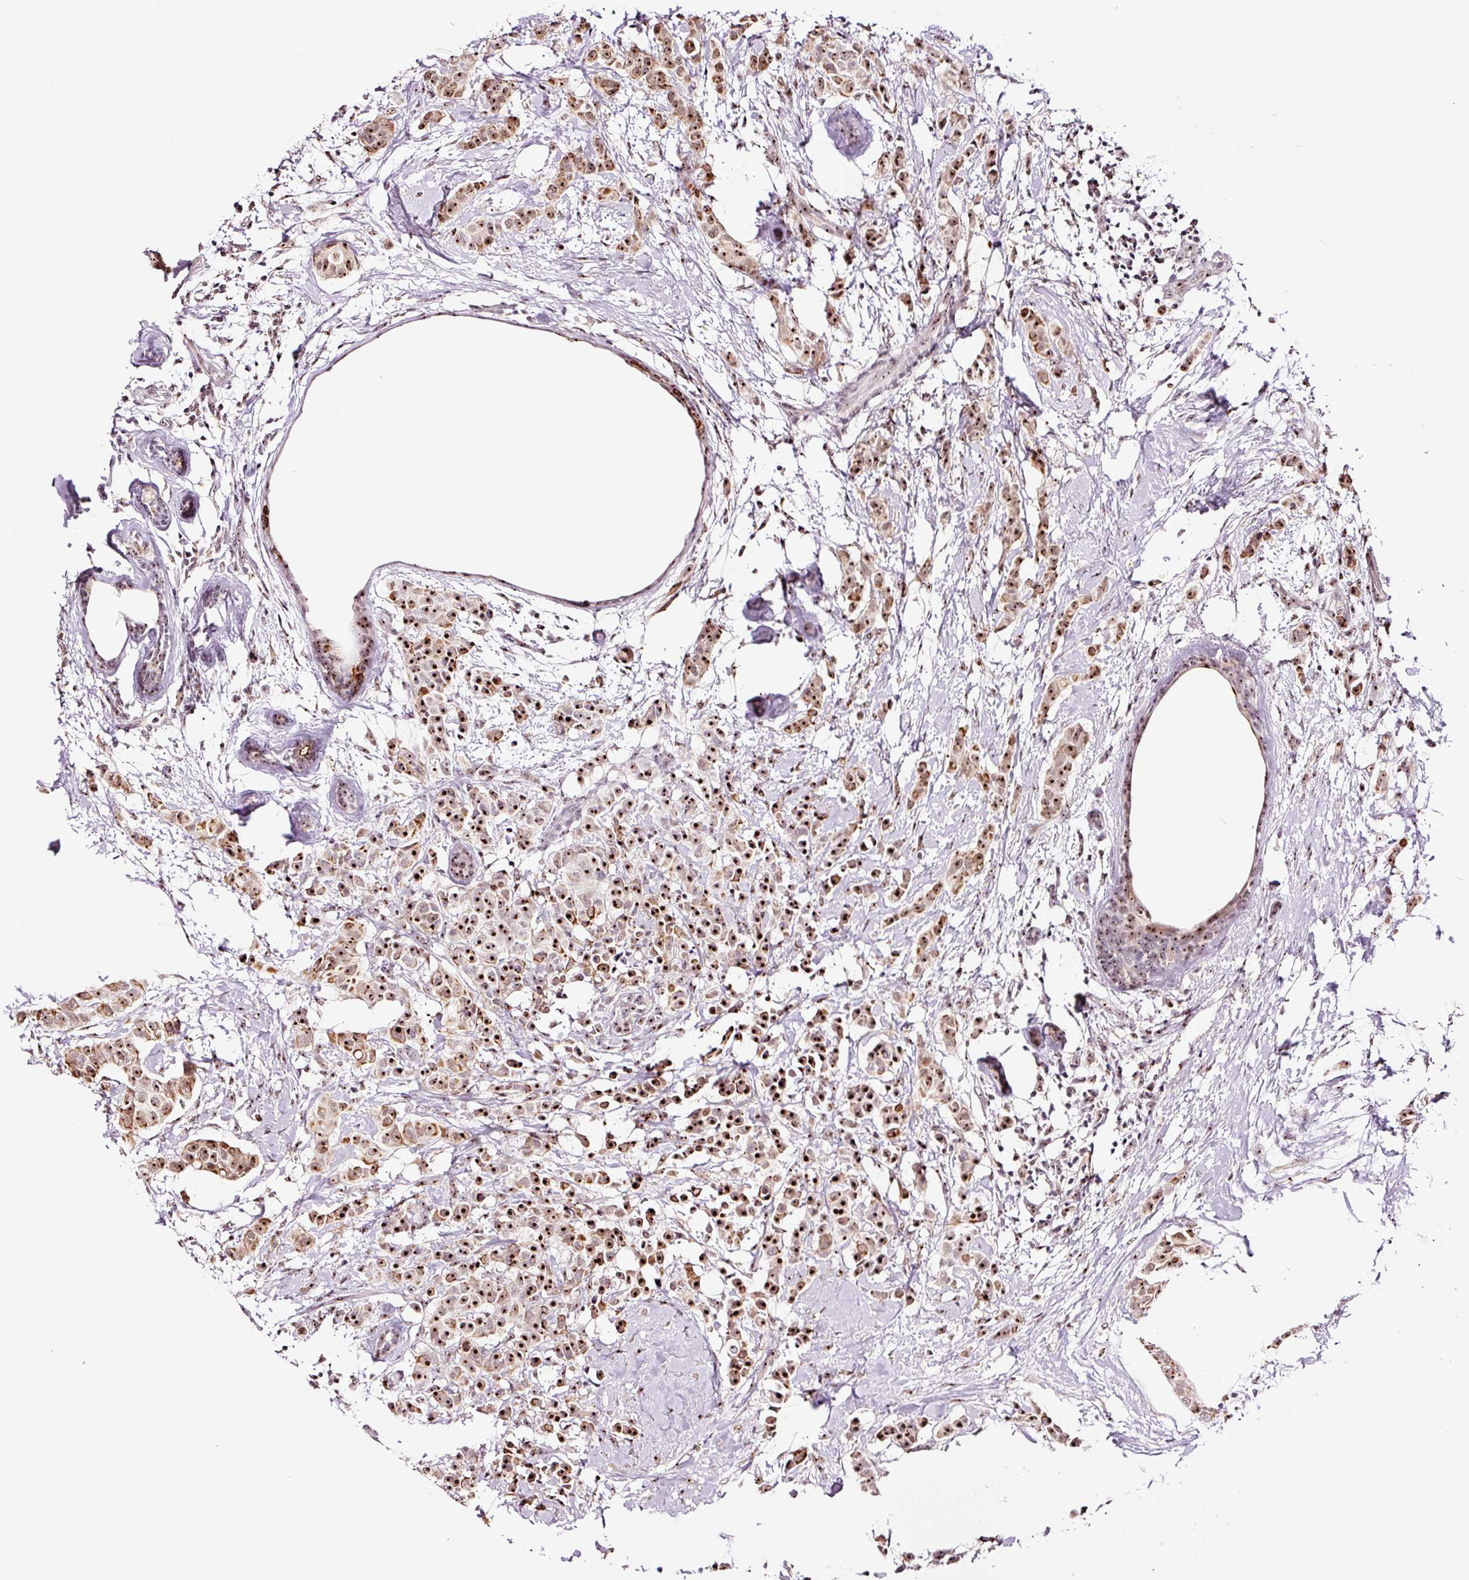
{"staining": {"intensity": "strong", "quantity": ">75%", "location": "nuclear"}, "tissue": "breast cancer", "cell_type": "Tumor cells", "image_type": "cancer", "snomed": [{"axis": "morphology", "description": "Duct carcinoma"}, {"axis": "topography", "description": "Breast"}], "caption": "A brown stain highlights strong nuclear staining of a protein in human breast cancer tumor cells.", "gene": "GNL3", "patient": {"sex": "female", "age": 40}}